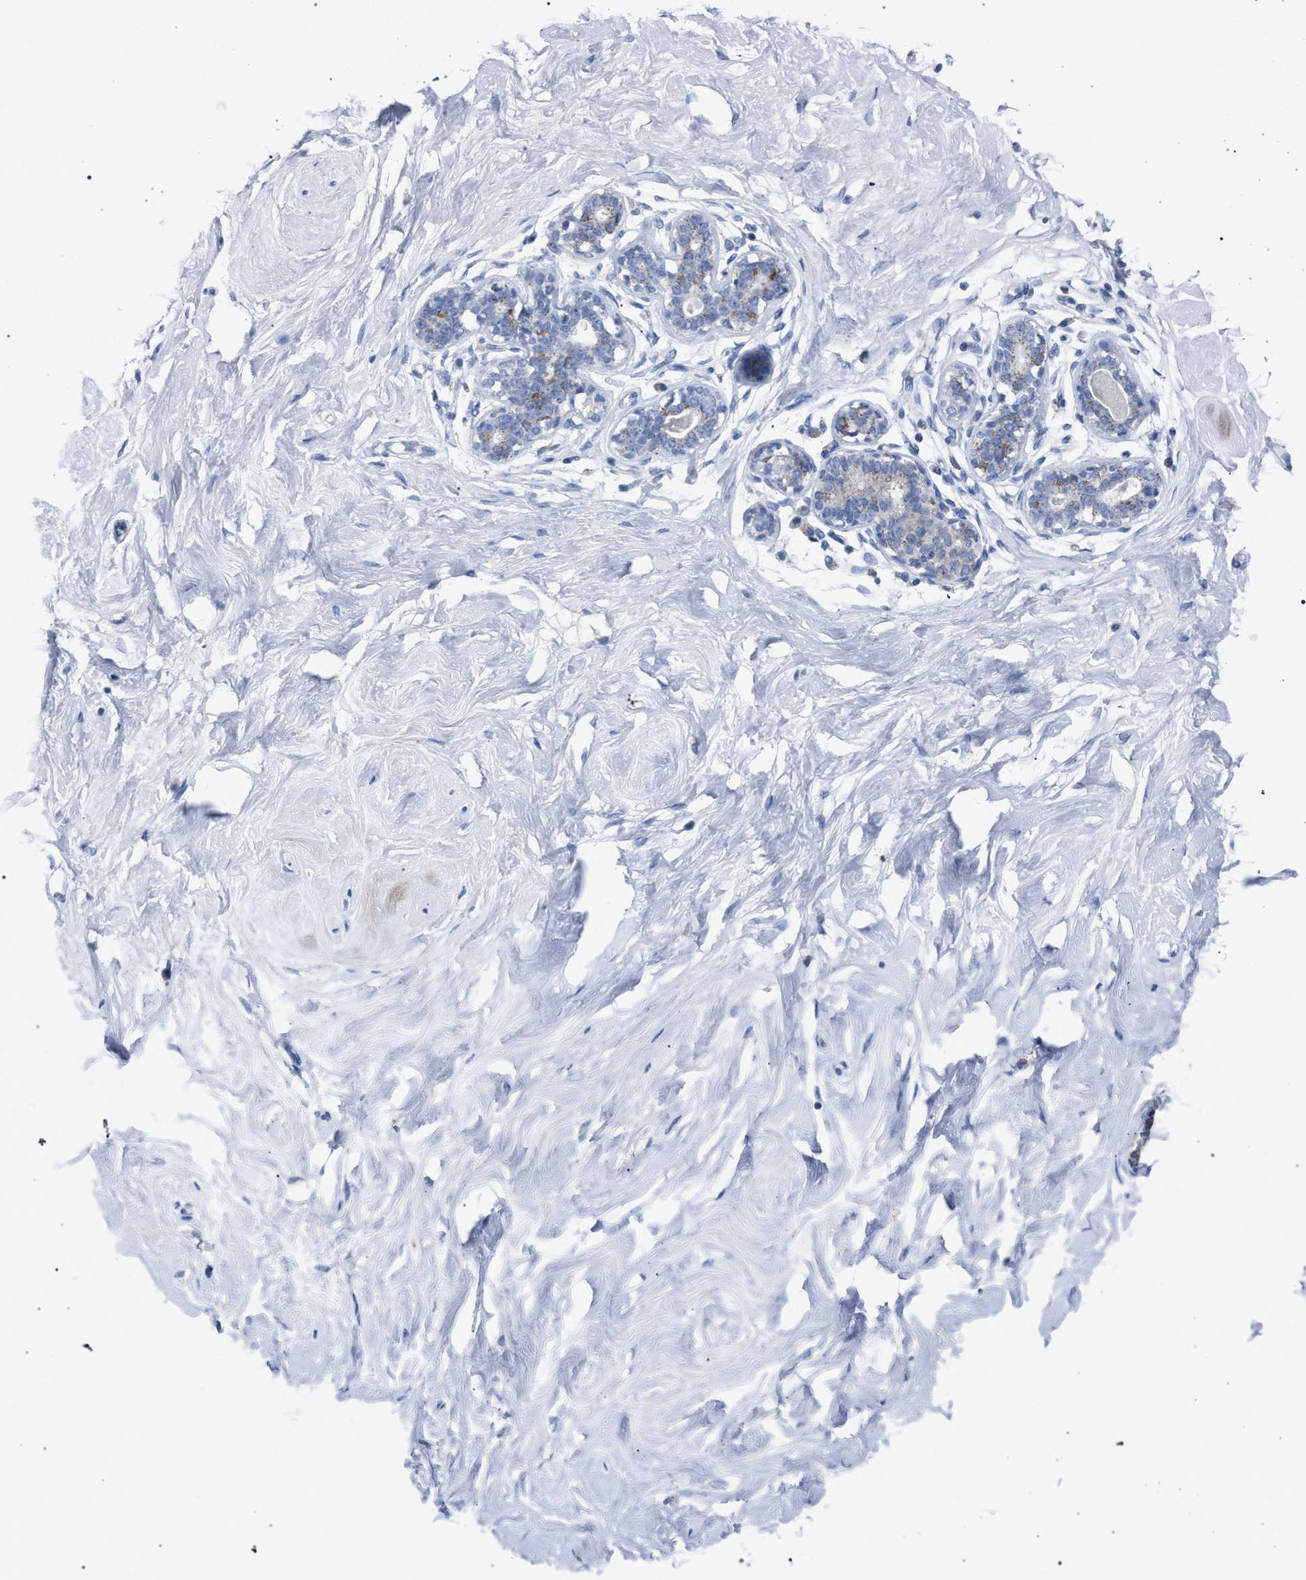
{"staining": {"intensity": "negative", "quantity": "none", "location": "none"}, "tissue": "breast", "cell_type": "Adipocytes", "image_type": "normal", "snomed": [{"axis": "morphology", "description": "Normal tissue, NOS"}, {"axis": "topography", "description": "Breast"}], "caption": "A high-resolution photomicrograph shows immunohistochemistry staining of benign breast, which demonstrates no significant staining in adipocytes. (DAB (3,3'-diaminobenzidine) immunohistochemistry, high magnification).", "gene": "HSD17B4", "patient": {"sex": "female", "age": 23}}